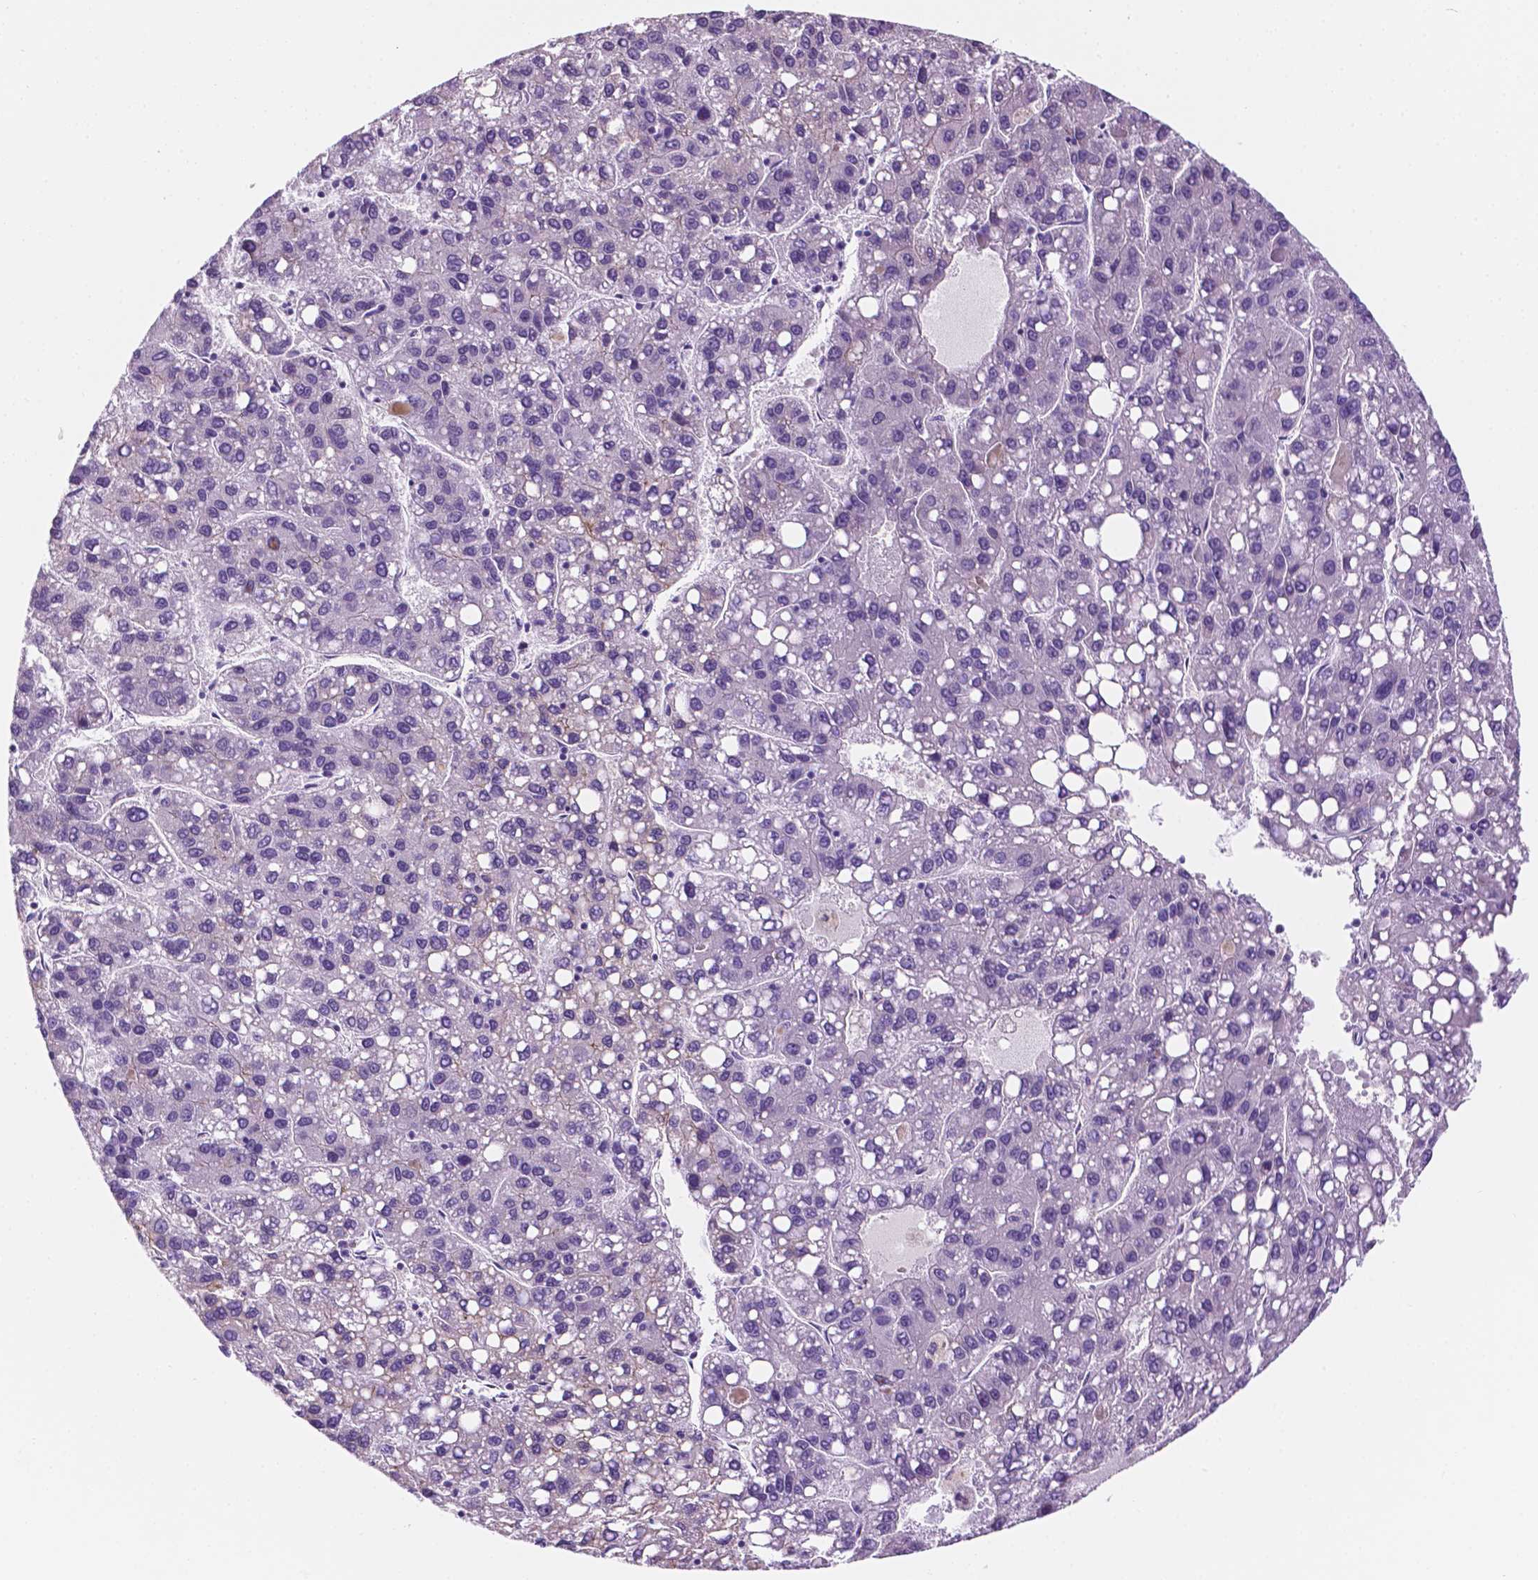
{"staining": {"intensity": "negative", "quantity": "none", "location": "none"}, "tissue": "liver cancer", "cell_type": "Tumor cells", "image_type": "cancer", "snomed": [{"axis": "morphology", "description": "Carcinoma, Hepatocellular, NOS"}, {"axis": "topography", "description": "Liver"}], "caption": "This is a micrograph of immunohistochemistry staining of liver hepatocellular carcinoma, which shows no staining in tumor cells.", "gene": "PPL", "patient": {"sex": "female", "age": 82}}